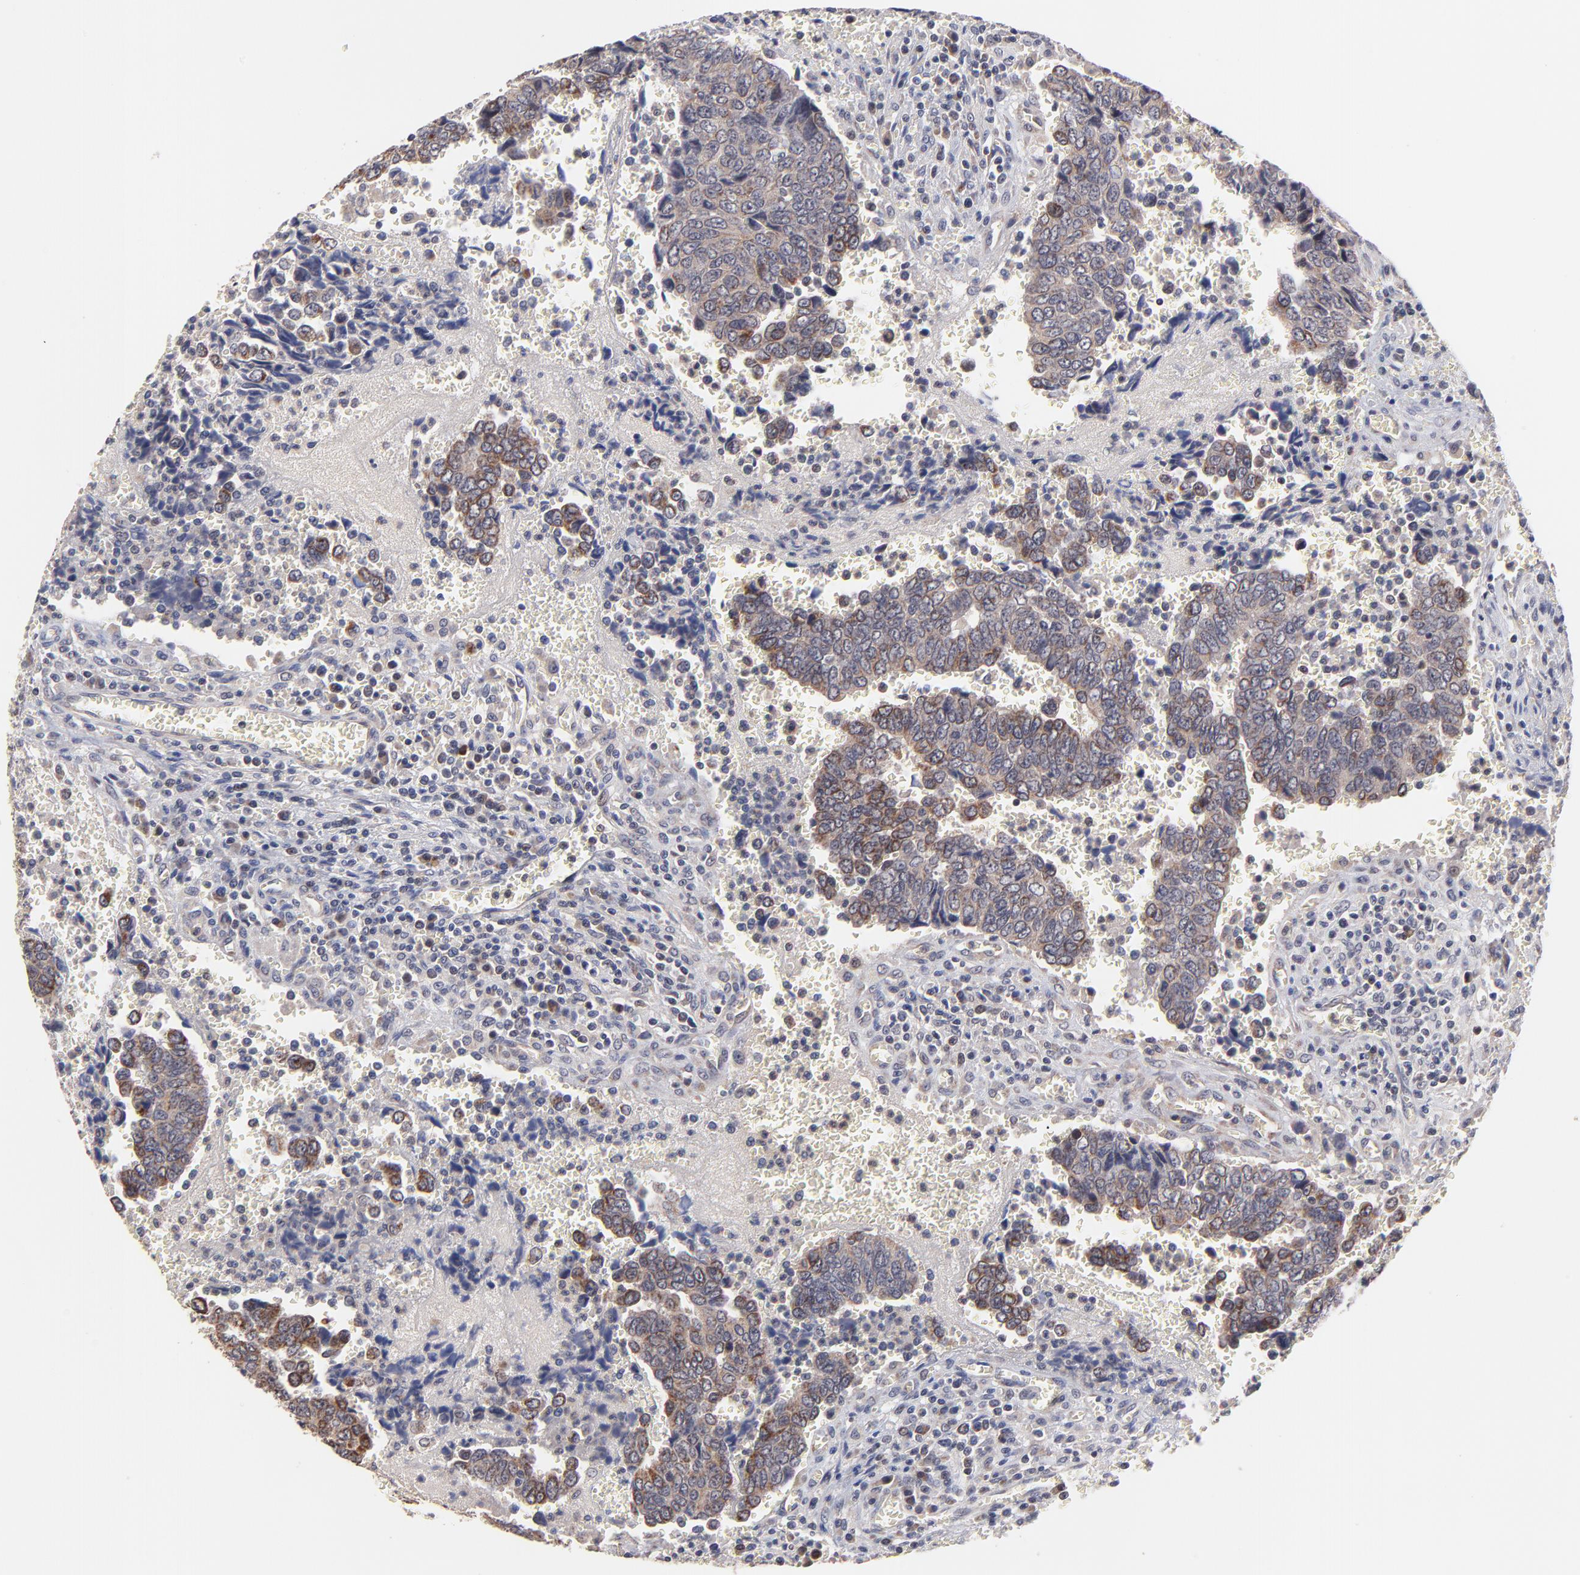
{"staining": {"intensity": "weak", "quantity": ">75%", "location": "cytoplasmic/membranous"}, "tissue": "urothelial cancer", "cell_type": "Tumor cells", "image_type": "cancer", "snomed": [{"axis": "morphology", "description": "Urothelial carcinoma, High grade"}, {"axis": "topography", "description": "Urinary bladder"}], "caption": "High-power microscopy captured an immunohistochemistry (IHC) histopathology image of urothelial carcinoma (high-grade), revealing weak cytoplasmic/membranous staining in about >75% of tumor cells. Using DAB (brown) and hematoxylin (blue) stains, captured at high magnification using brightfield microscopy.", "gene": "BAIAP2L2", "patient": {"sex": "male", "age": 86}}